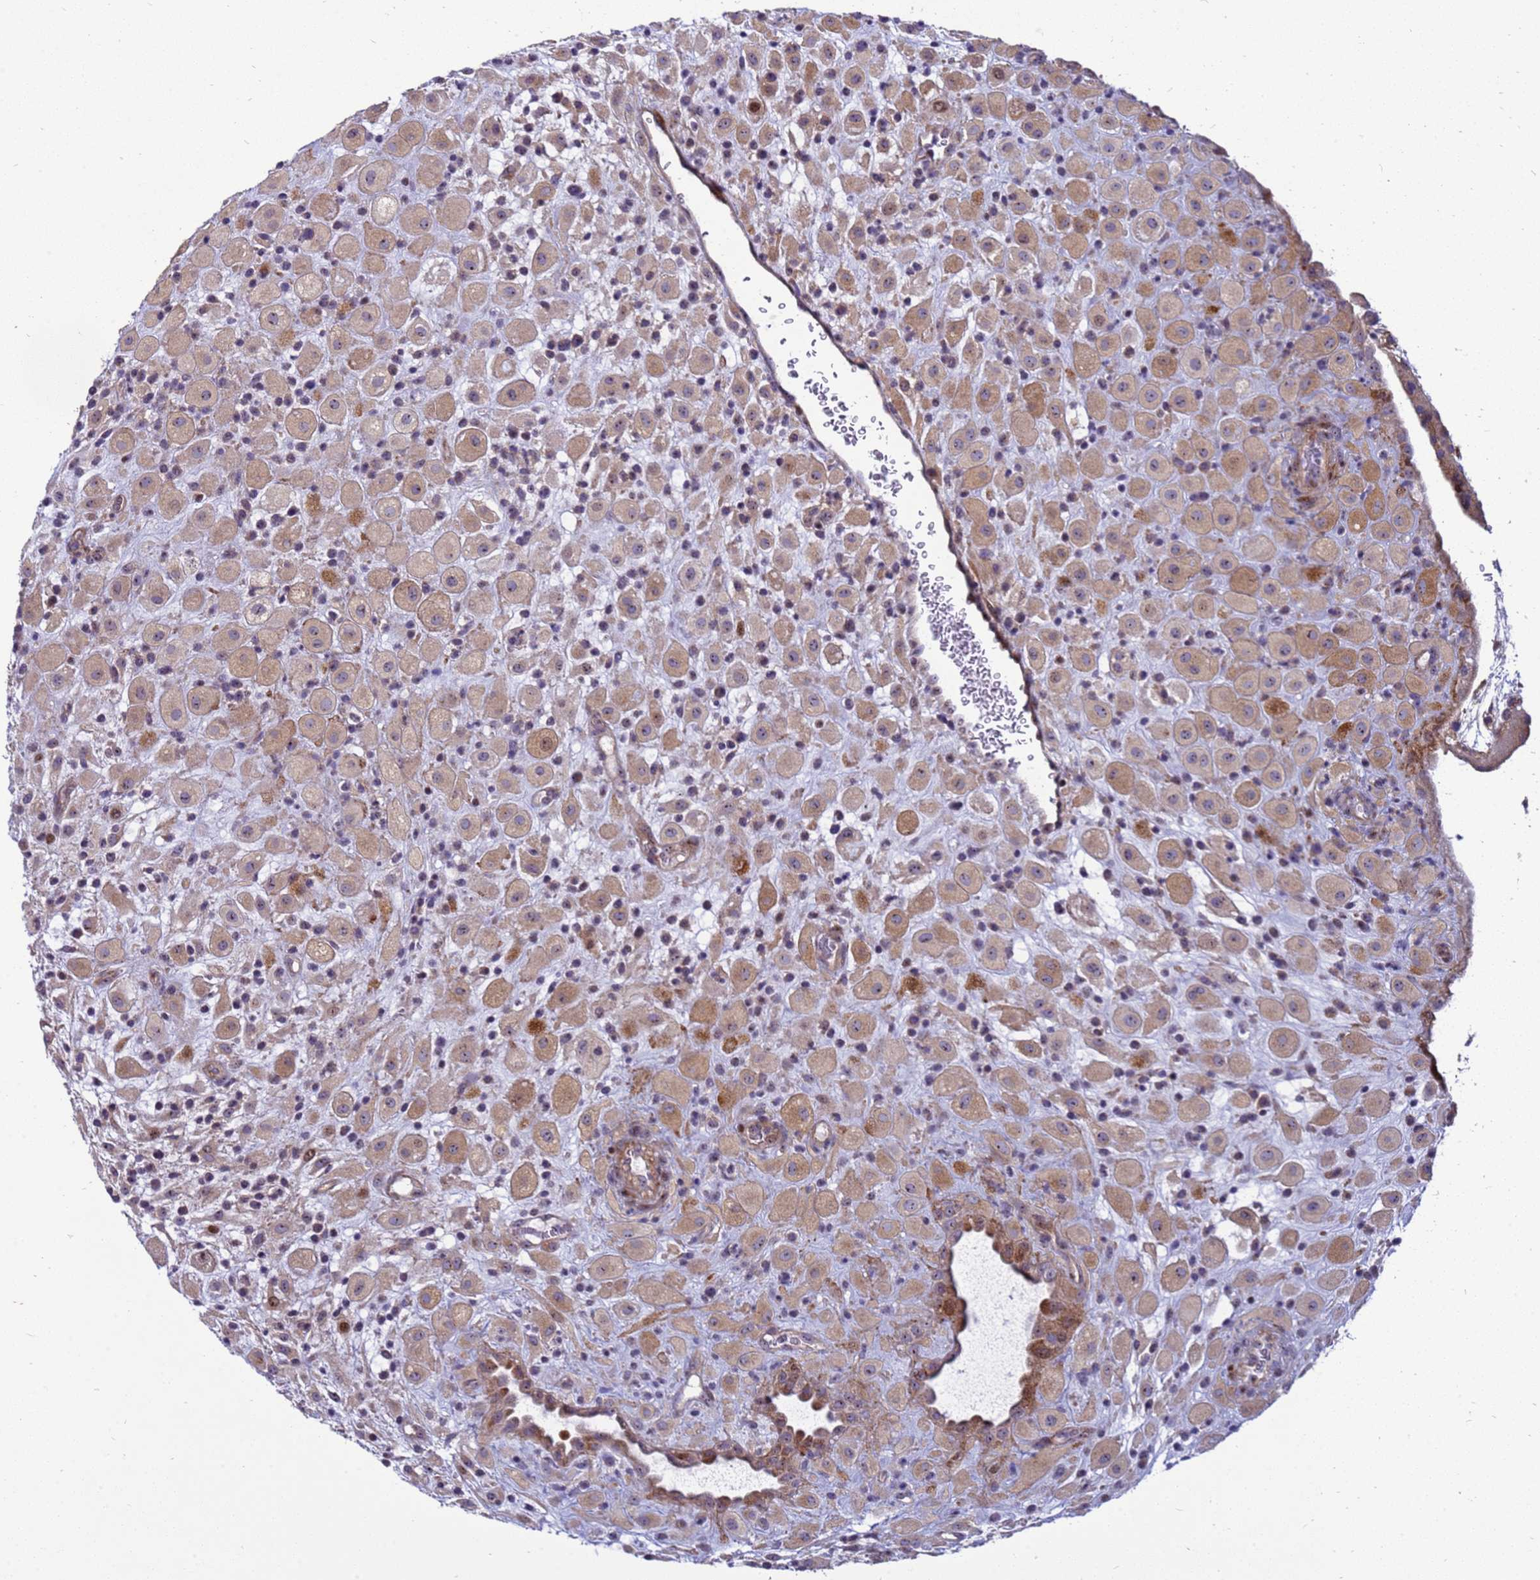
{"staining": {"intensity": "strong", "quantity": "25%-75%", "location": "cytoplasmic/membranous"}, "tissue": "placenta", "cell_type": "Decidual cells", "image_type": "normal", "snomed": [{"axis": "morphology", "description": "Normal tissue, NOS"}, {"axis": "topography", "description": "Placenta"}], "caption": "Strong cytoplasmic/membranous expression is appreciated in approximately 25%-75% of decidual cells in normal placenta.", "gene": "RSPO1", "patient": {"sex": "female", "age": 35}}